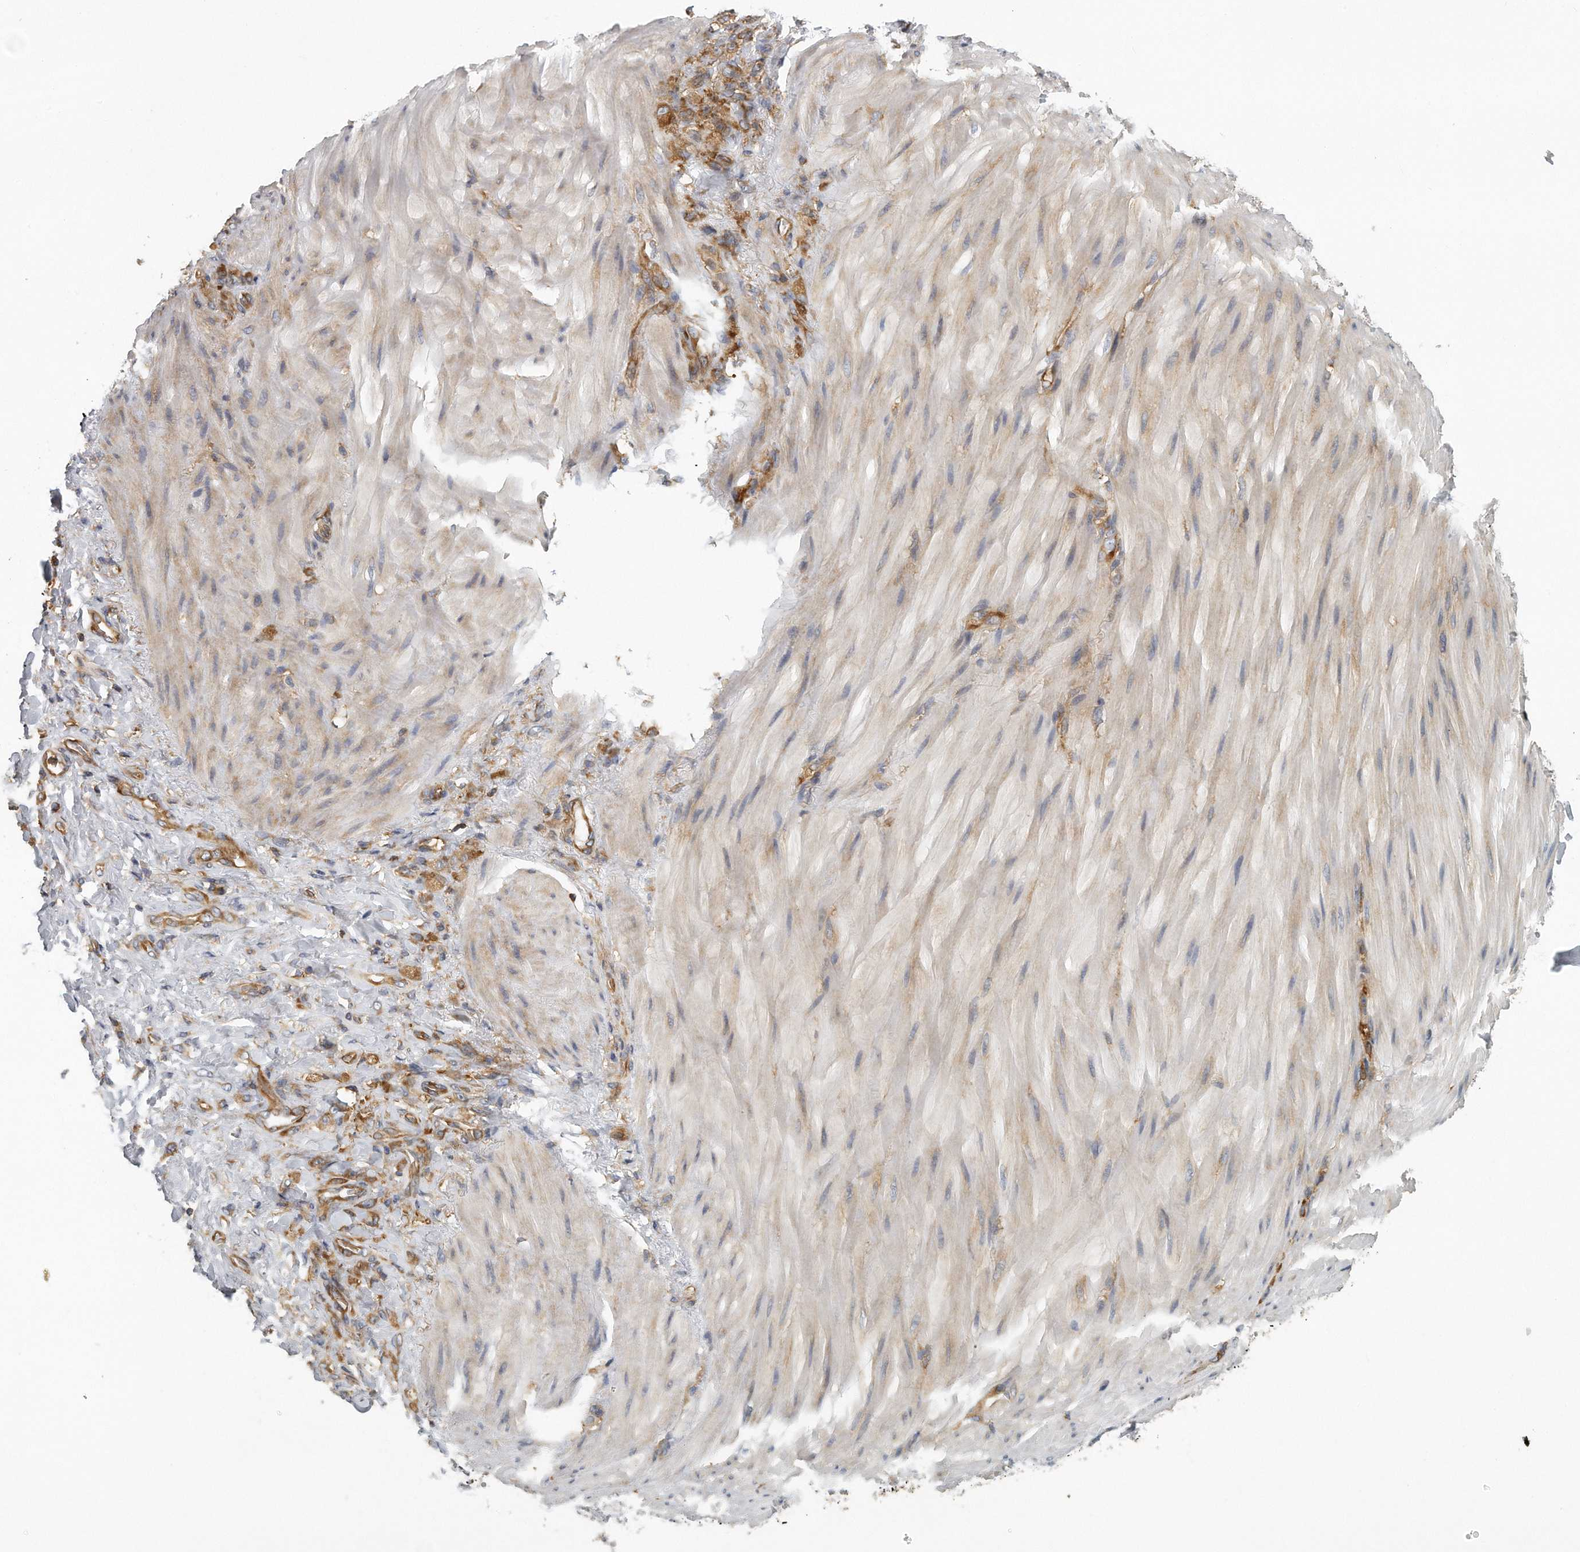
{"staining": {"intensity": "moderate", "quantity": ">75%", "location": "cytoplasmic/membranous"}, "tissue": "stomach cancer", "cell_type": "Tumor cells", "image_type": "cancer", "snomed": [{"axis": "morphology", "description": "Normal tissue, NOS"}, {"axis": "morphology", "description": "Adenocarcinoma, NOS"}, {"axis": "topography", "description": "Stomach"}], "caption": "A high-resolution image shows IHC staining of stomach cancer, which demonstrates moderate cytoplasmic/membranous positivity in about >75% of tumor cells.", "gene": "EIF3I", "patient": {"sex": "male", "age": 82}}